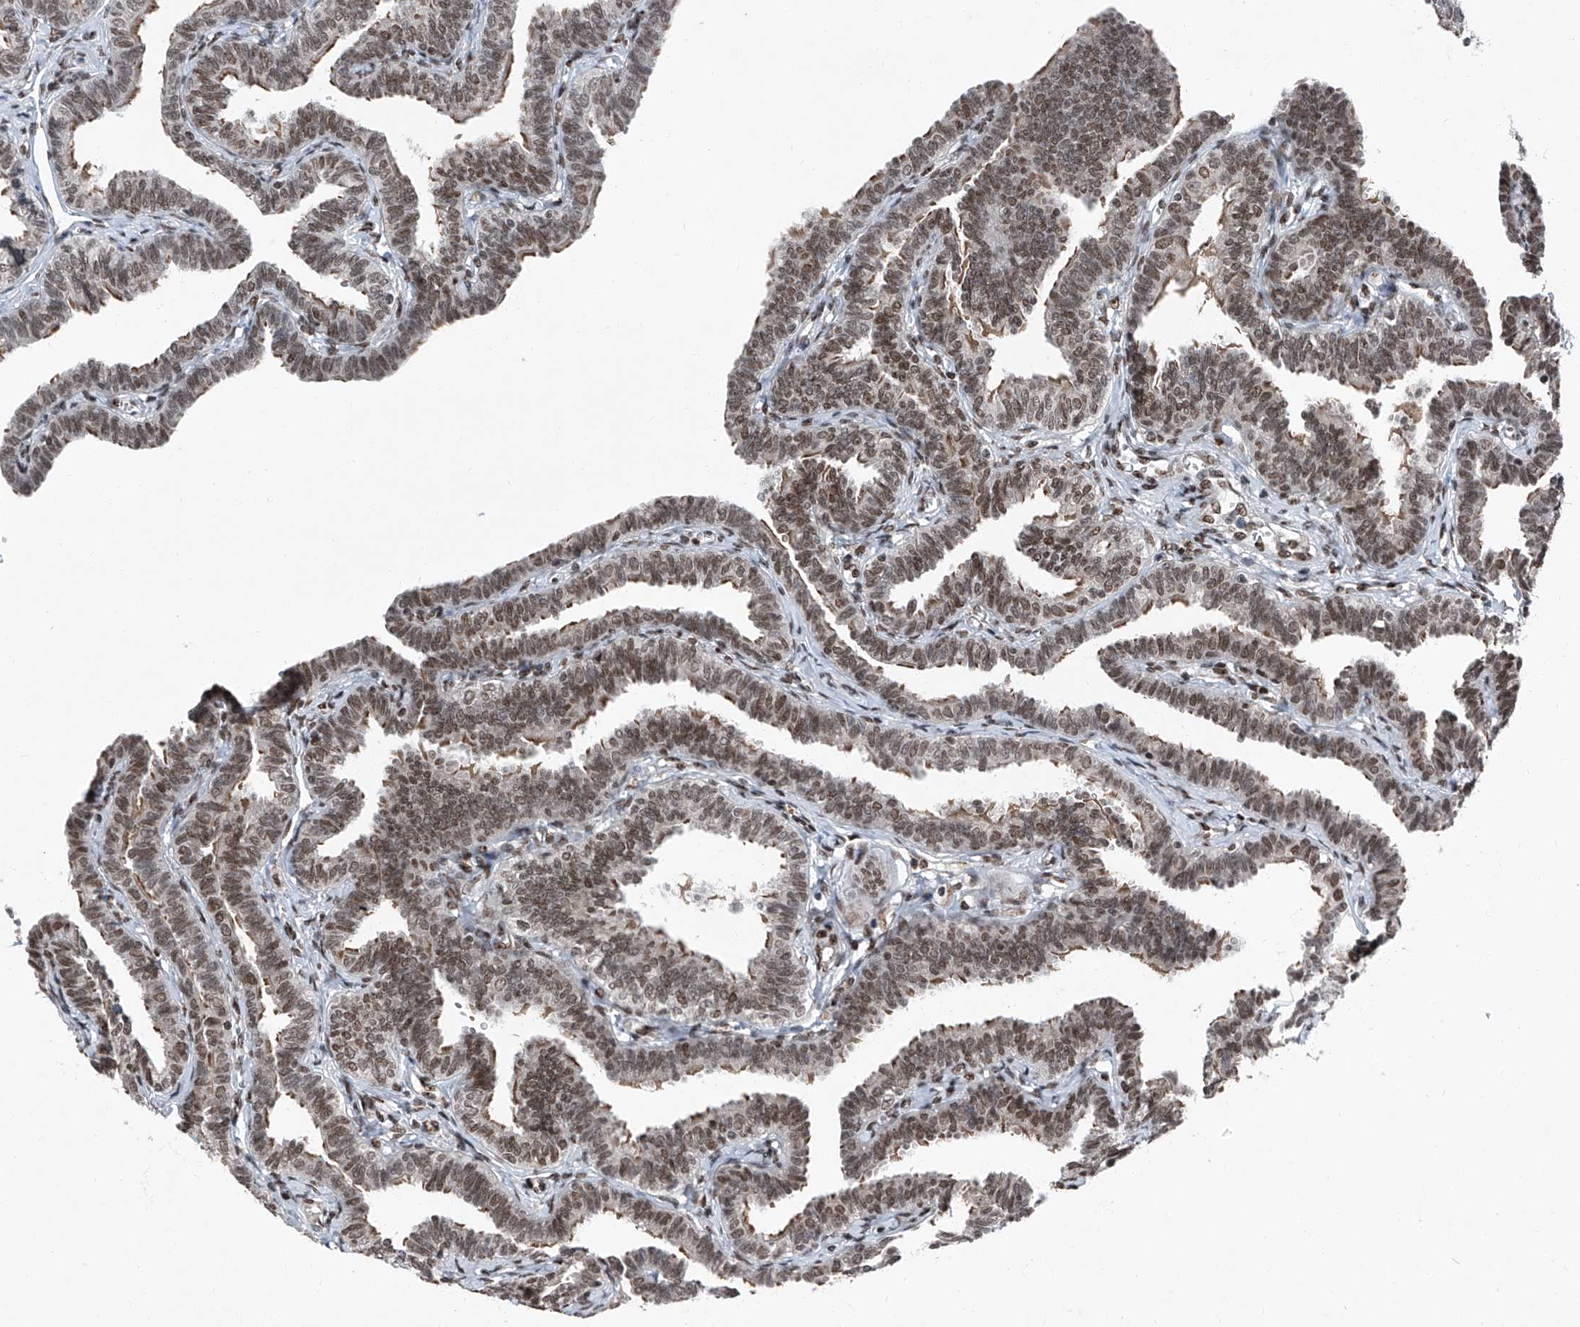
{"staining": {"intensity": "moderate", "quantity": ">75%", "location": "nuclear"}, "tissue": "fallopian tube", "cell_type": "Glandular cells", "image_type": "normal", "snomed": [{"axis": "morphology", "description": "Normal tissue, NOS"}, {"axis": "topography", "description": "Fallopian tube"}, {"axis": "topography", "description": "Ovary"}], "caption": "This micrograph demonstrates IHC staining of unremarkable fallopian tube, with medium moderate nuclear expression in approximately >75% of glandular cells.", "gene": "BMI1", "patient": {"sex": "female", "age": 23}}